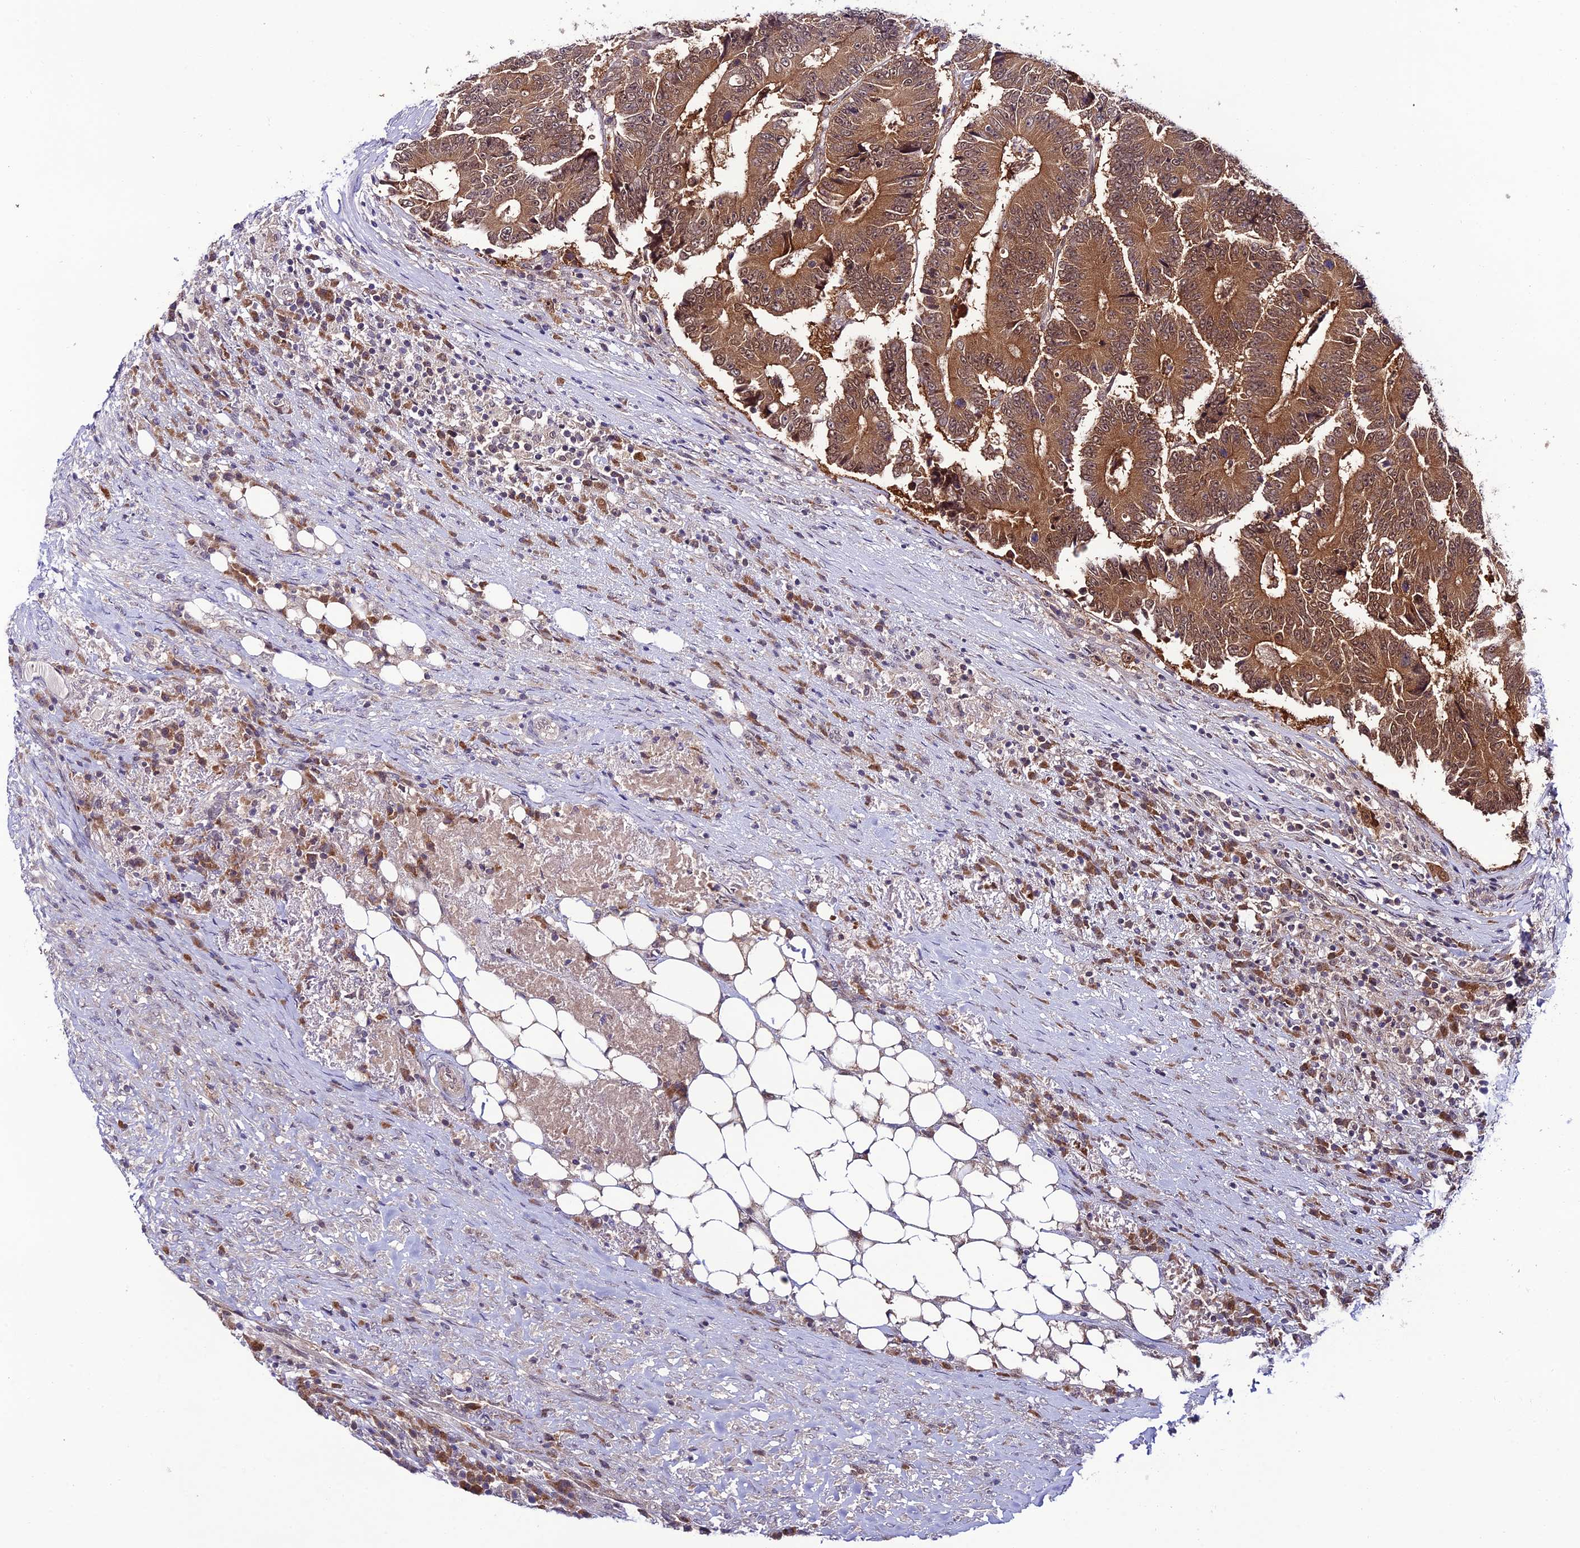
{"staining": {"intensity": "moderate", "quantity": ">75%", "location": "cytoplasmic/membranous,nuclear"}, "tissue": "colorectal cancer", "cell_type": "Tumor cells", "image_type": "cancer", "snomed": [{"axis": "morphology", "description": "Adenocarcinoma, NOS"}, {"axis": "topography", "description": "Colon"}], "caption": "Immunohistochemical staining of colorectal cancer displays medium levels of moderate cytoplasmic/membranous and nuclear expression in approximately >75% of tumor cells.", "gene": "TRIM40", "patient": {"sex": "male", "age": 83}}